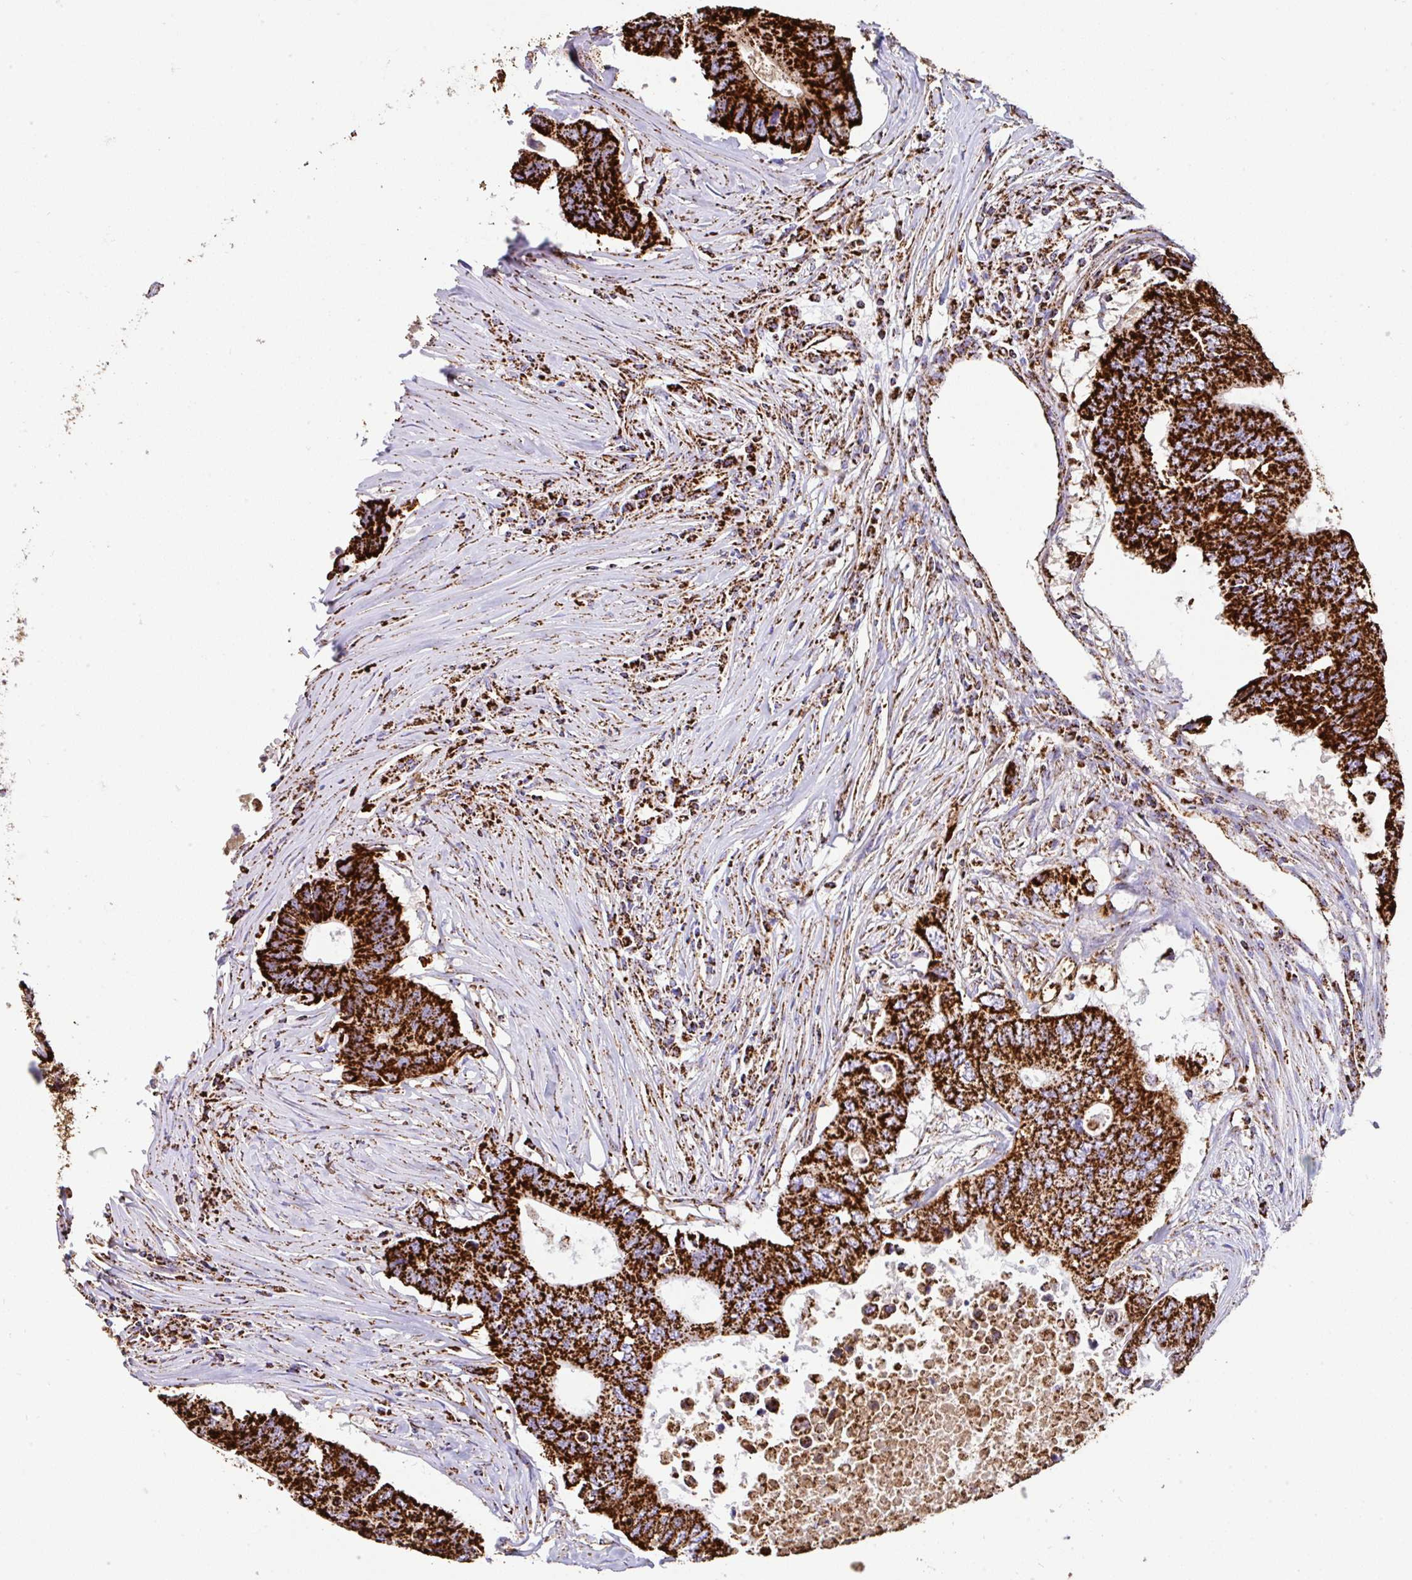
{"staining": {"intensity": "strong", "quantity": ">75%", "location": "cytoplasmic/membranous"}, "tissue": "colorectal cancer", "cell_type": "Tumor cells", "image_type": "cancer", "snomed": [{"axis": "morphology", "description": "Adenocarcinoma, NOS"}, {"axis": "topography", "description": "Colon"}], "caption": "High-magnification brightfield microscopy of adenocarcinoma (colorectal) stained with DAB (brown) and counterstained with hematoxylin (blue). tumor cells exhibit strong cytoplasmic/membranous positivity is identified in about>75% of cells. (brown staining indicates protein expression, while blue staining denotes nuclei).", "gene": "ANKRD33B", "patient": {"sex": "male", "age": 71}}